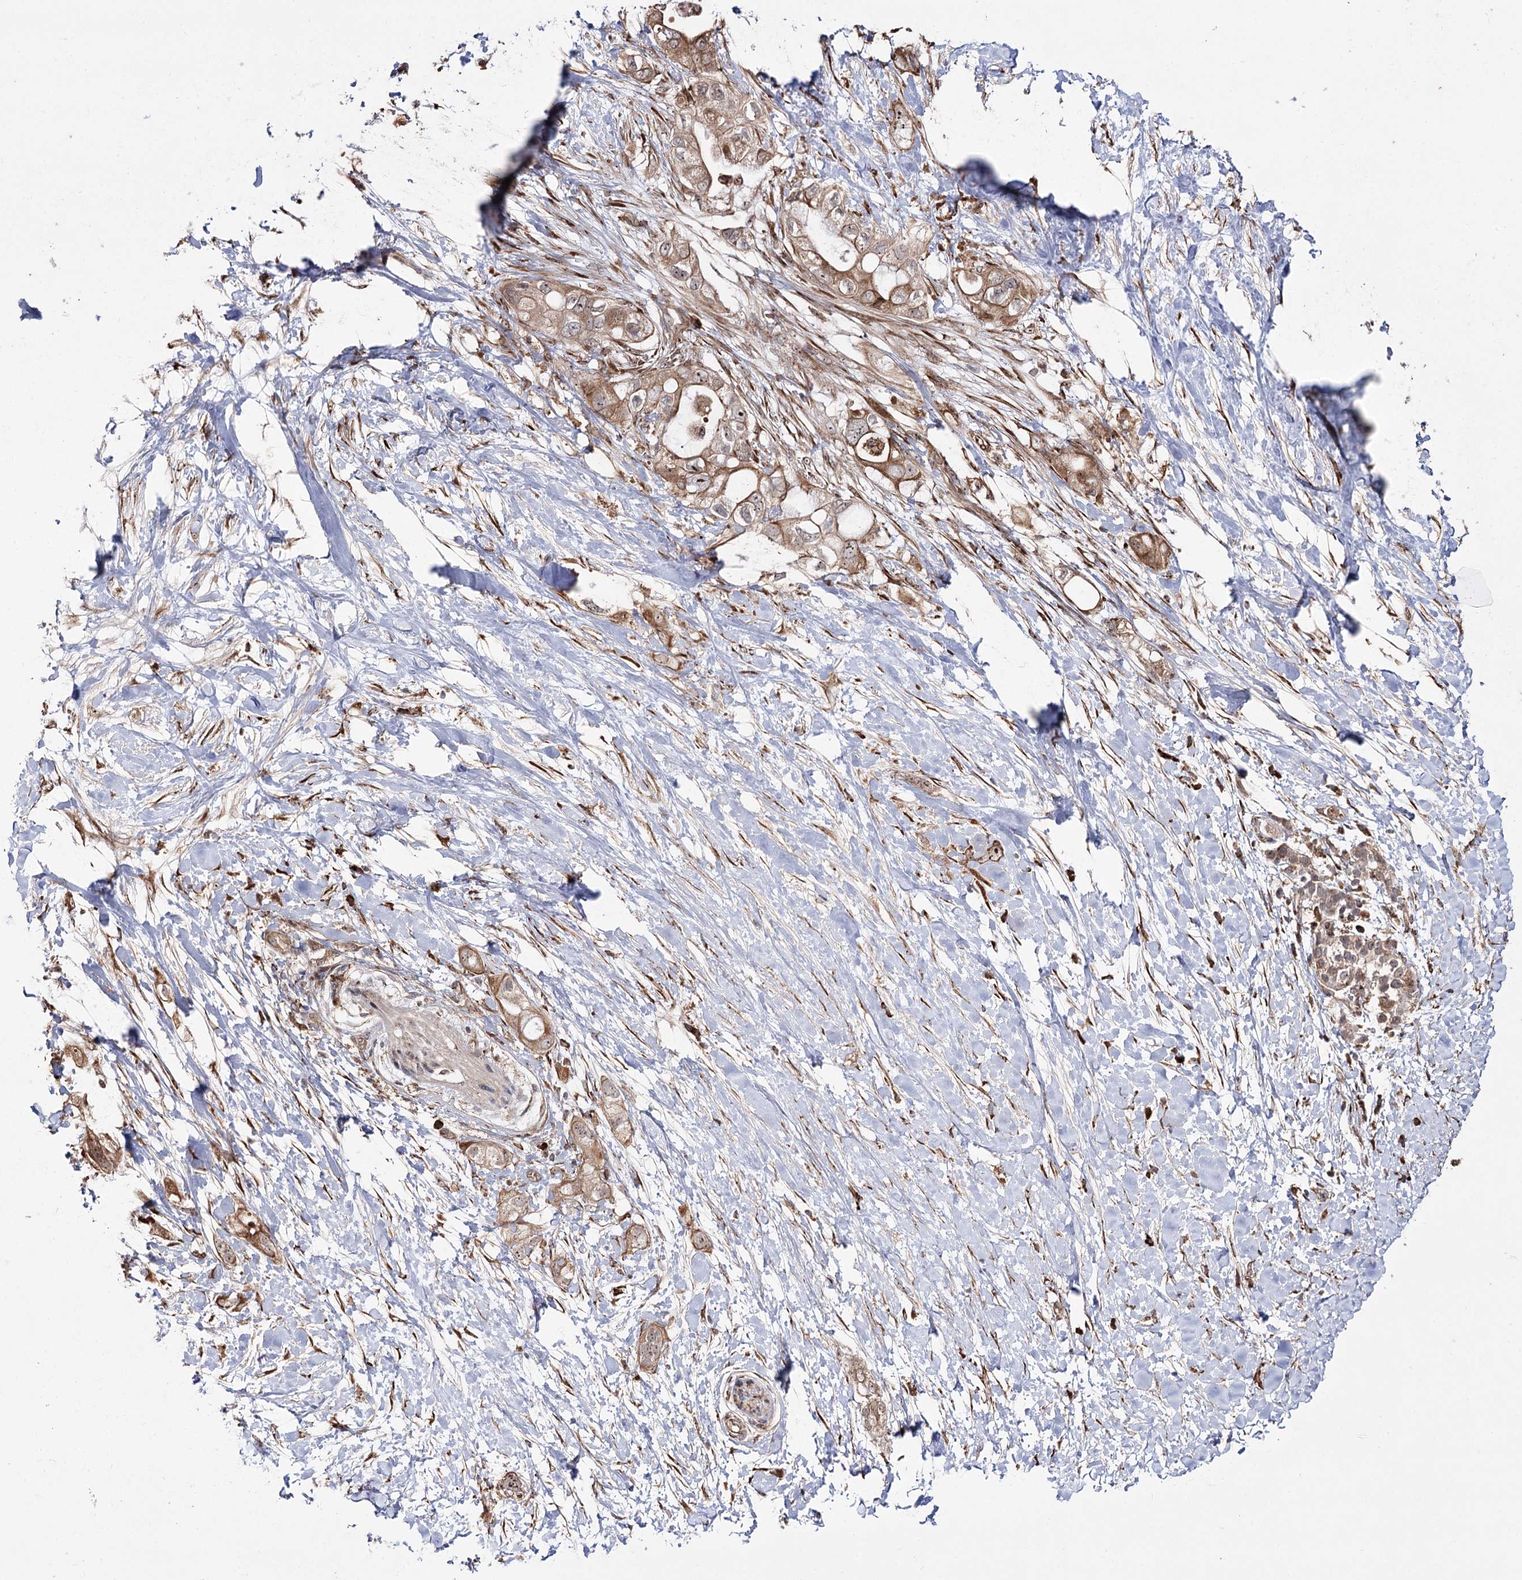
{"staining": {"intensity": "weak", "quantity": ">75%", "location": "cytoplasmic/membranous"}, "tissue": "pancreatic cancer", "cell_type": "Tumor cells", "image_type": "cancer", "snomed": [{"axis": "morphology", "description": "Adenocarcinoma, NOS"}, {"axis": "topography", "description": "Pancreas"}], "caption": "This is a micrograph of immunohistochemistry staining of pancreatic cancer (adenocarcinoma), which shows weak positivity in the cytoplasmic/membranous of tumor cells.", "gene": "FANCL", "patient": {"sex": "female", "age": 56}}